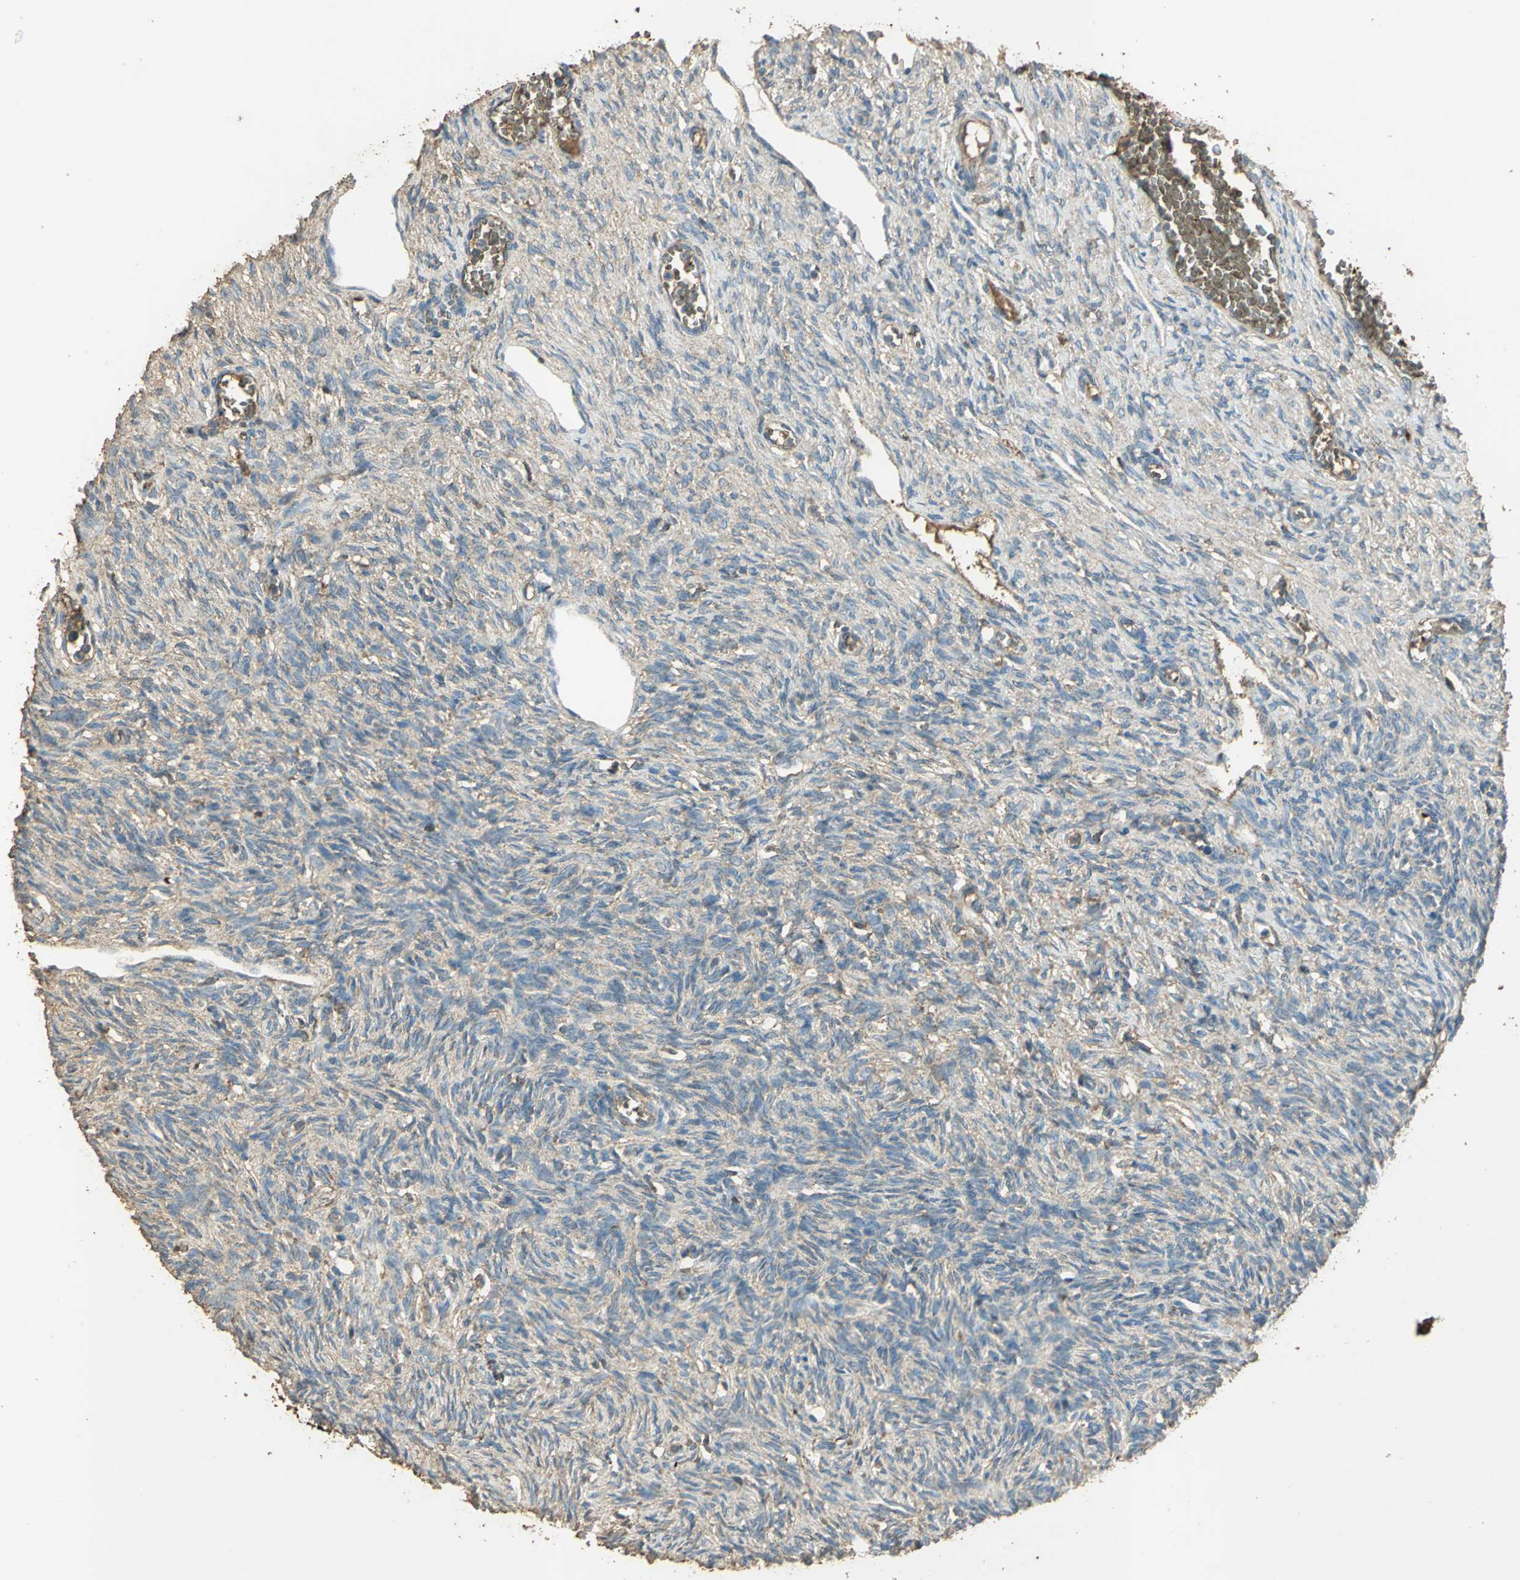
{"staining": {"intensity": "weak", "quantity": ">75%", "location": "cytoplasmic/membranous"}, "tissue": "ovary", "cell_type": "Ovarian stroma cells", "image_type": "normal", "snomed": [{"axis": "morphology", "description": "Normal tissue, NOS"}, {"axis": "topography", "description": "Ovary"}], "caption": "Immunohistochemistry (IHC) histopathology image of benign ovary stained for a protein (brown), which exhibits low levels of weak cytoplasmic/membranous expression in about >75% of ovarian stroma cells.", "gene": "TRAPPC2", "patient": {"sex": "female", "age": 33}}